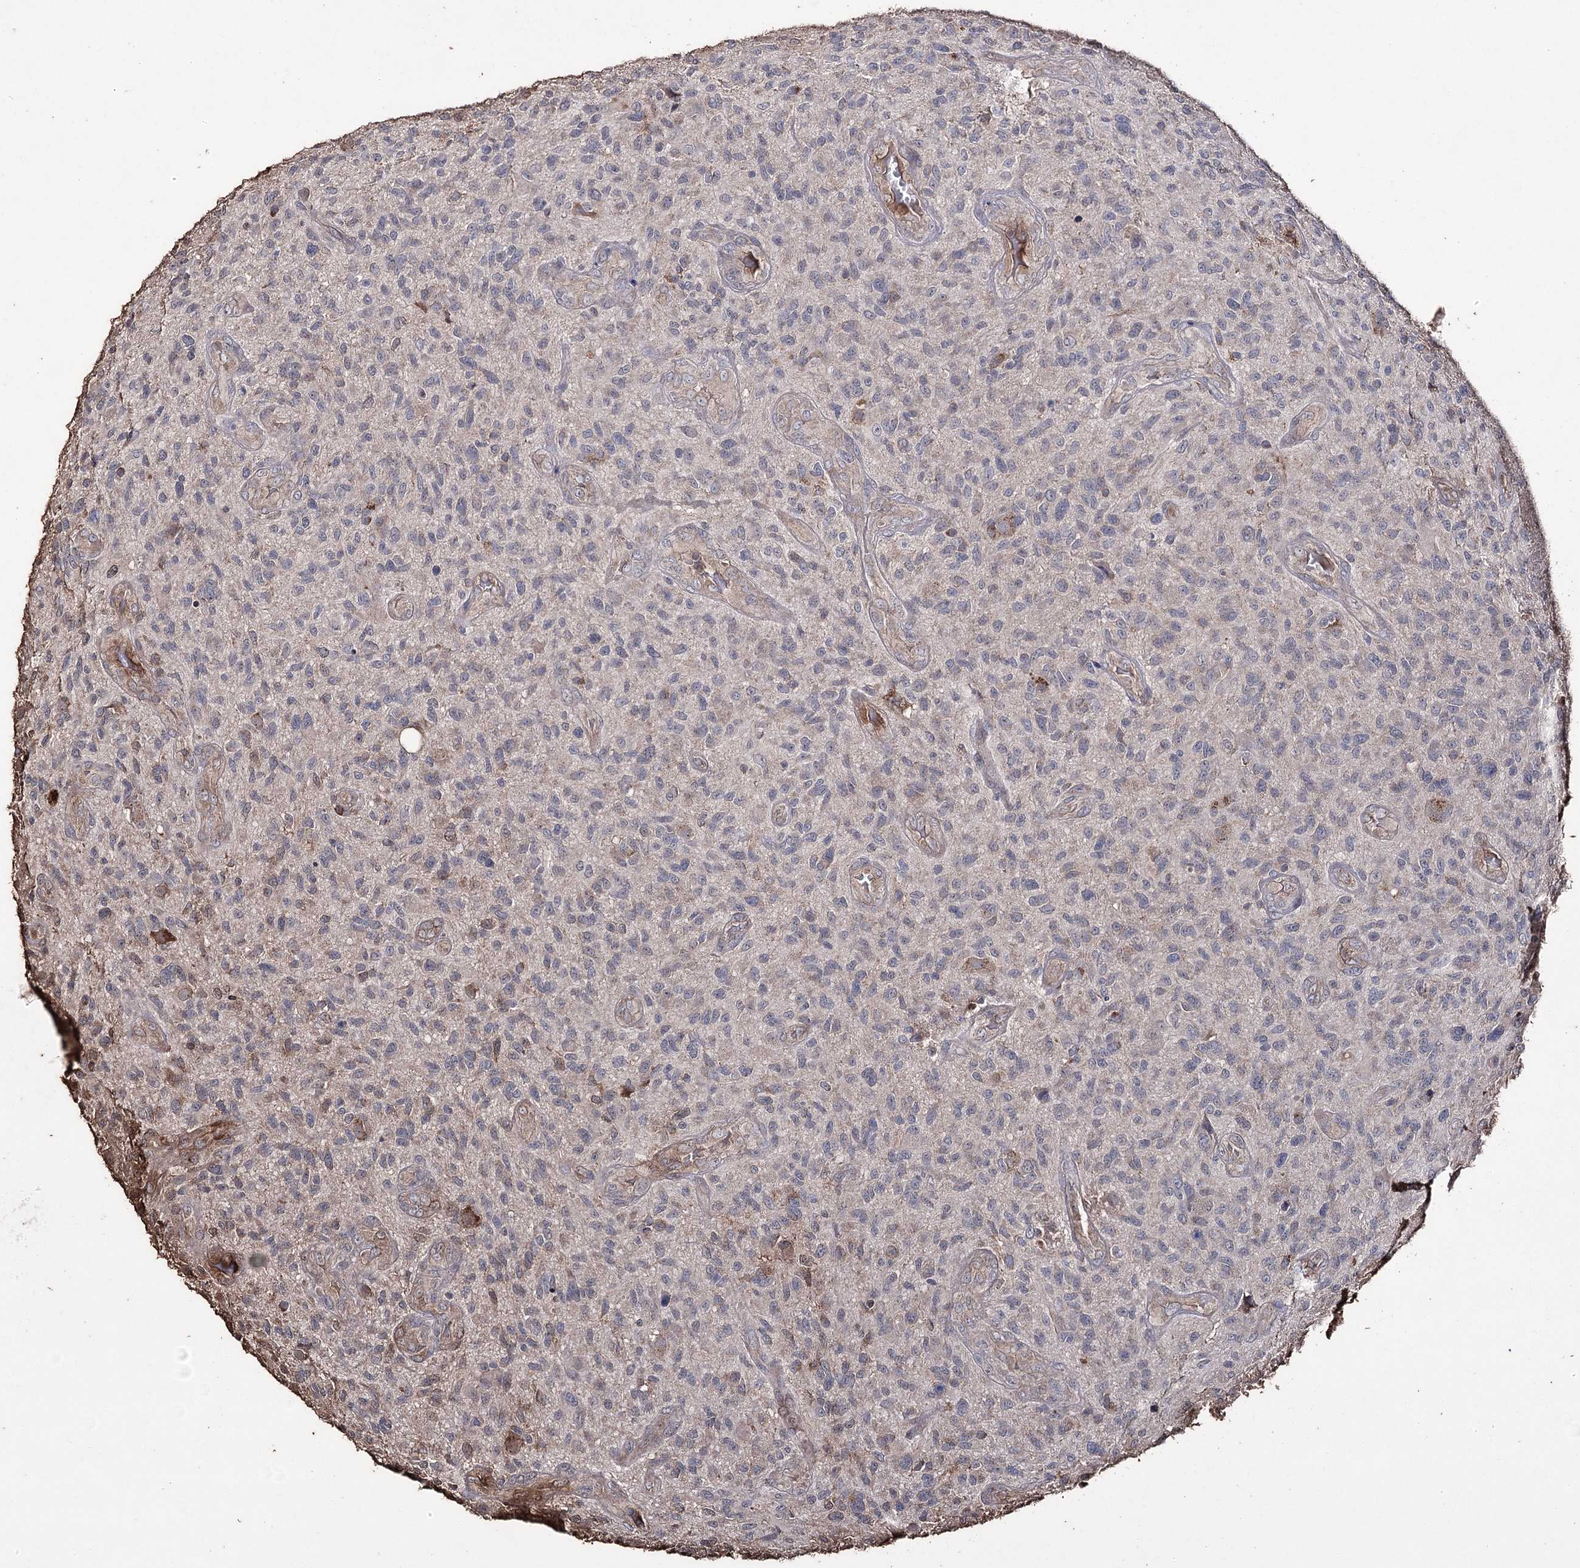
{"staining": {"intensity": "negative", "quantity": "none", "location": "none"}, "tissue": "glioma", "cell_type": "Tumor cells", "image_type": "cancer", "snomed": [{"axis": "morphology", "description": "Glioma, malignant, High grade"}, {"axis": "topography", "description": "Brain"}], "caption": "Glioma stained for a protein using IHC displays no staining tumor cells.", "gene": "ZNF662", "patient": {"sex": "male", "age": 47}}